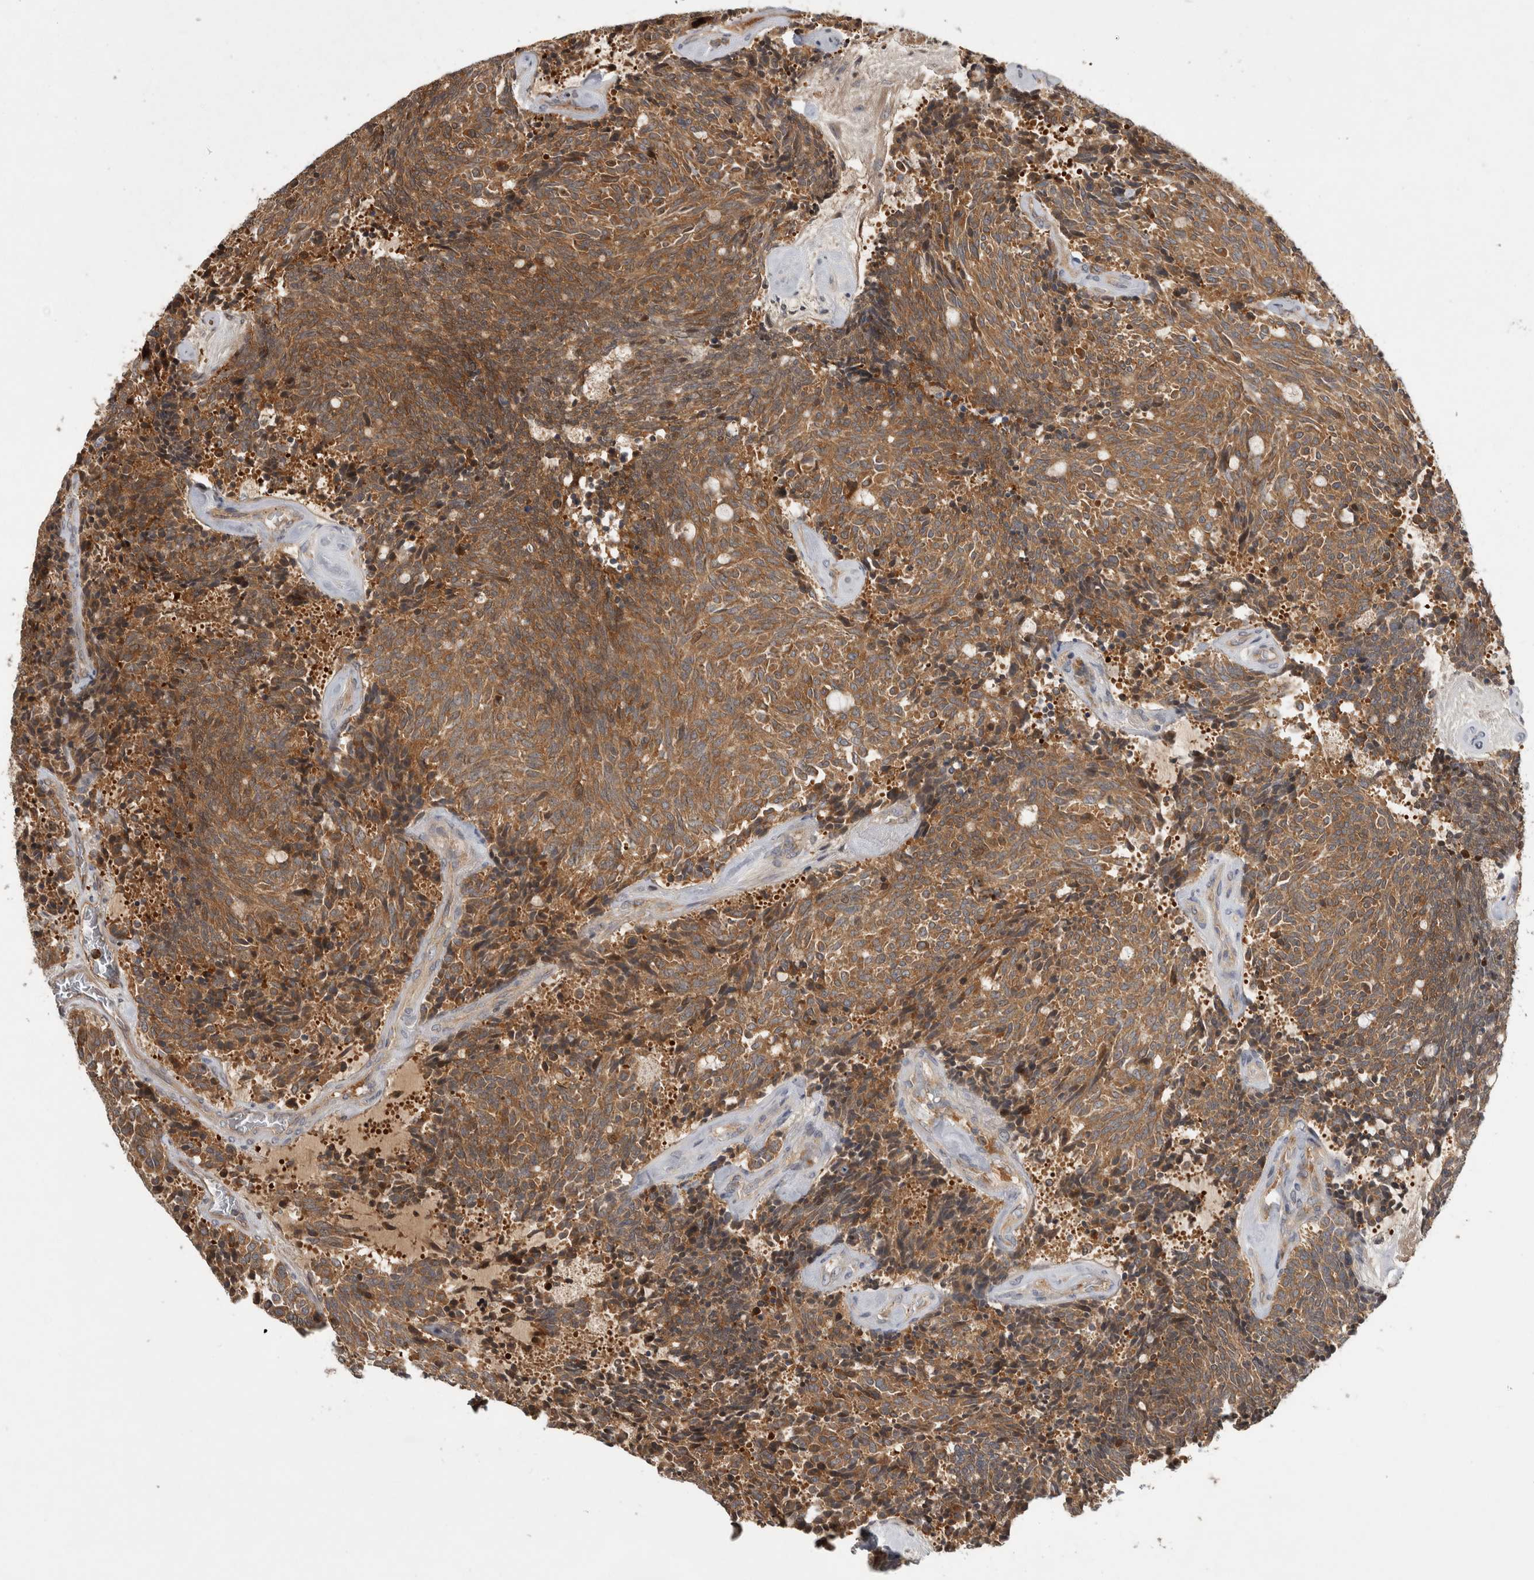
{"staining": {"intensity": "moderate", "quantity": ">75%", "location": "cytoplasmic/membranous"}, "tissue": "carcinoid", "cell_type": "Tumor cells", "image_type": "cancer", "snomed": [{"axis": "morphology", "description": "Carcinoid, malignant, NOS"}, {"axis": "topography", "description": "Pancreas"}], "caption": "IHC of human carcinoid displays medium levels of moderate cytoplasmic/membranous staining in about >75% of tumor cells.", "gene": "TRMT61B", "patient": {"sex": "female", "age": 54}}